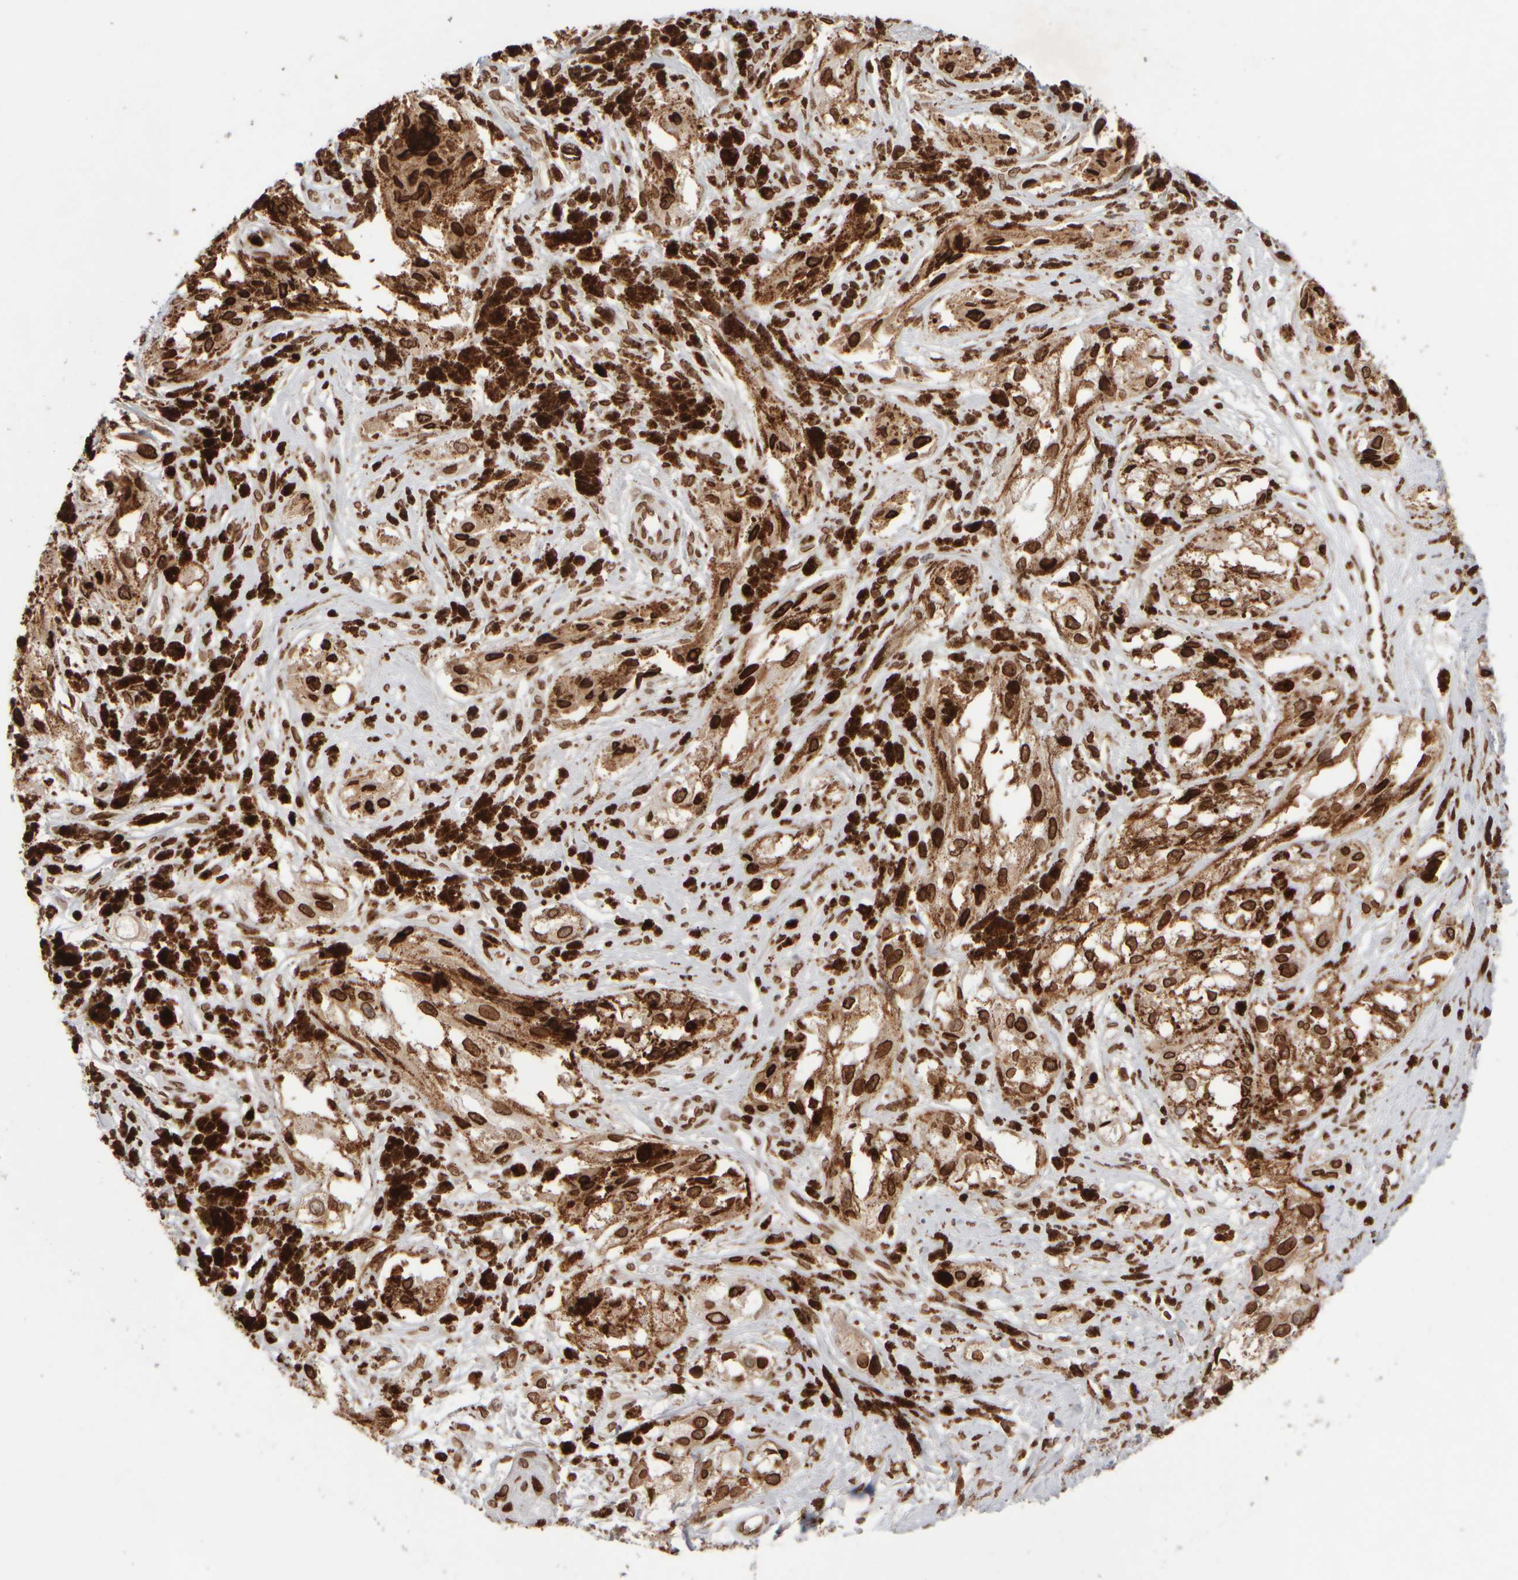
{"staining": {"intensity": "strong", "quantity": ">75%", "location": "cytoplasmic/membranous,nuclear"}, "tissue": "melanoma", "cell_type": "Tumor cells", "image_type": "cancer", "snomed": [{"axis": "morphology", "description": "Malignant melanoma, NOS"}, {"axis": "topography", "description": "Skin"}], "caption": "Immunohistochemistry (IHC) image of neoplastic tissue: human malignant melanoma stained using immunohistochemistry displays high levels of strong protein expression localized specifically in the cytoplasmic/membranous and nuclear of tumor cells, appearing as a cytoplasmic/membranous and nuclear brown color.", "gene": "ZC3HC1", "patient": {"sex": "male", "age": 88}}